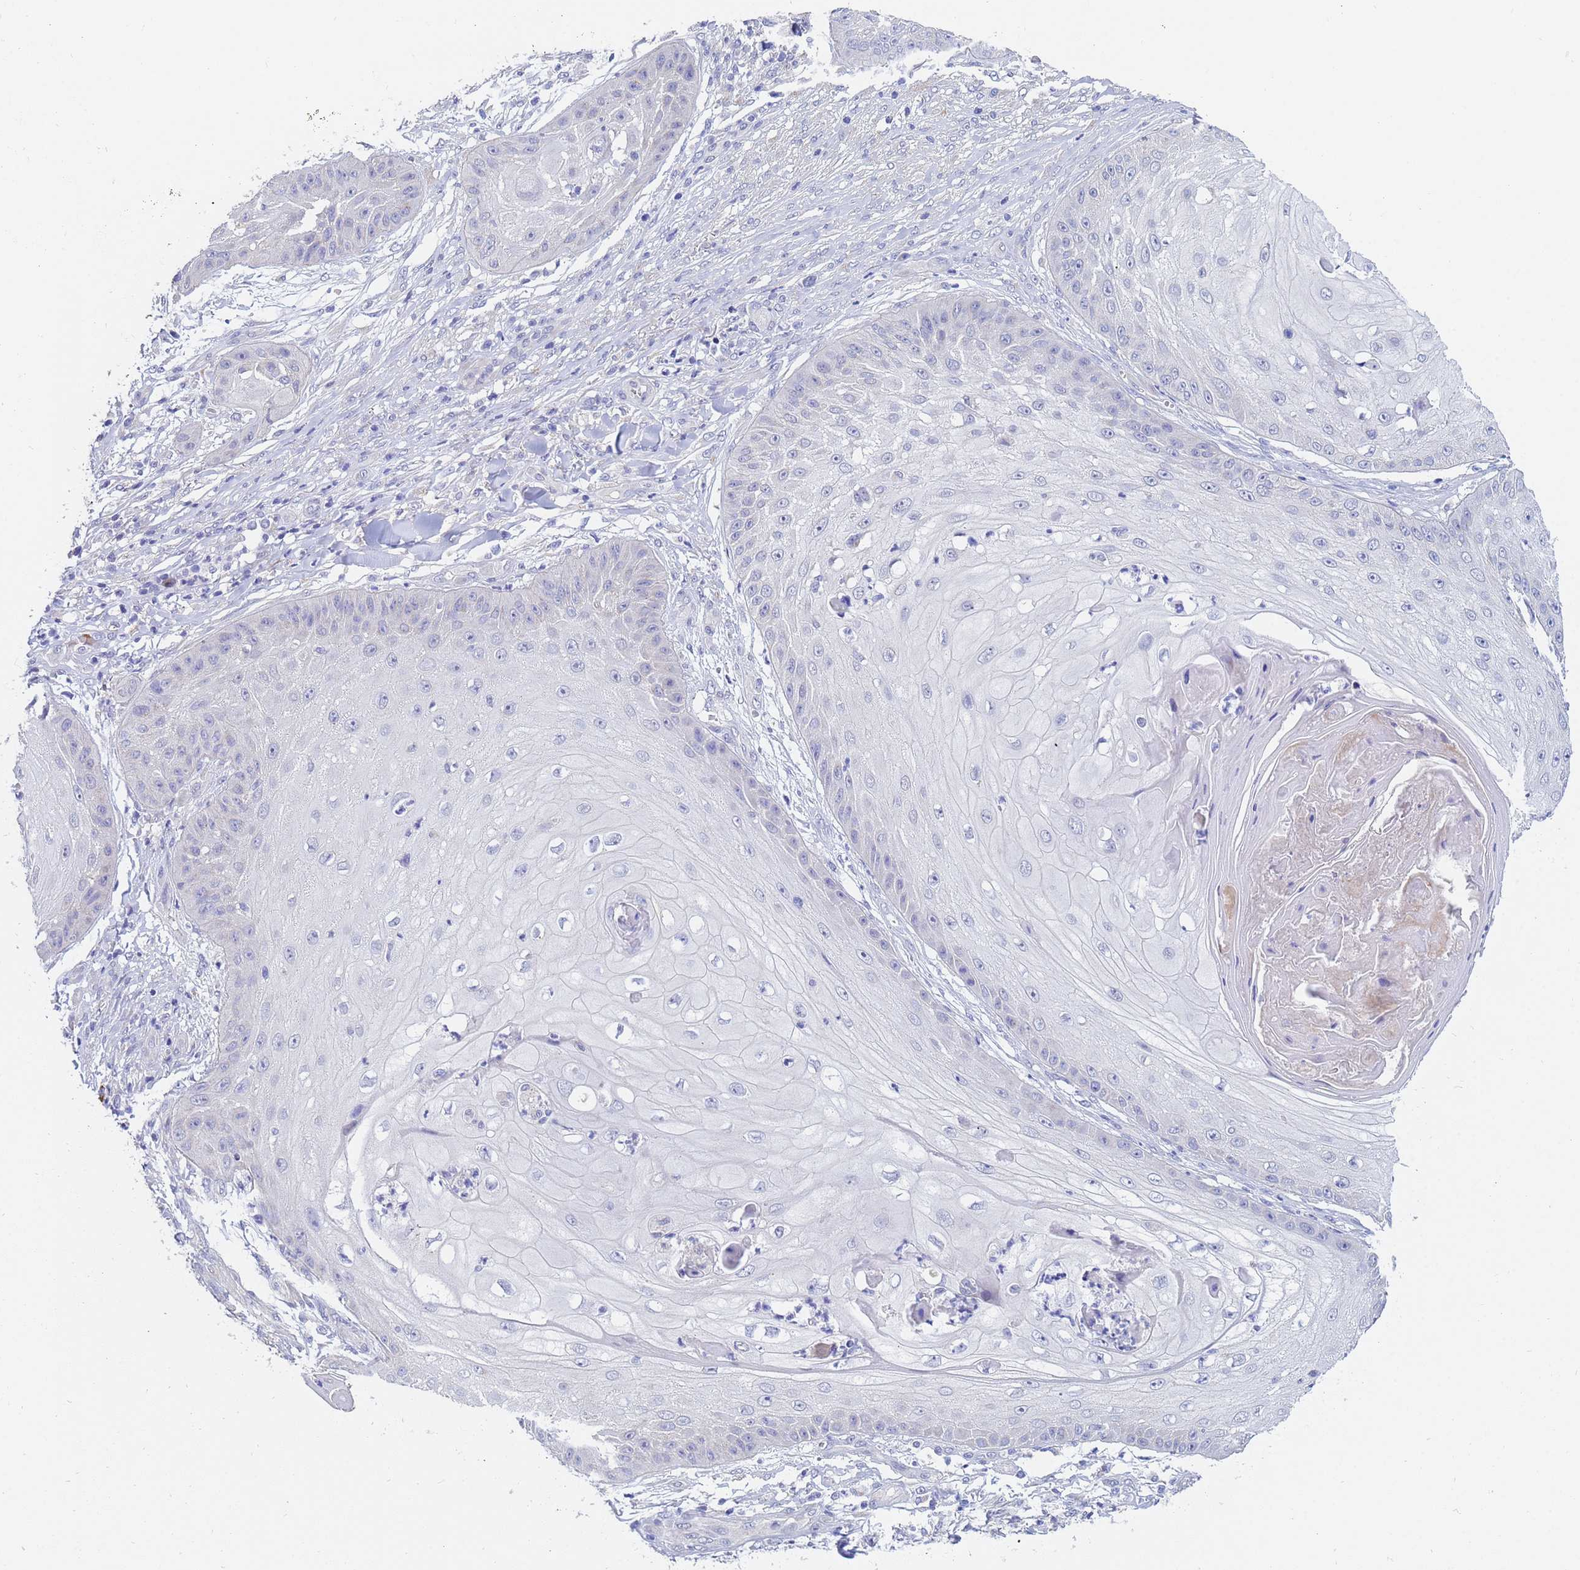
{"staining": {"intensity": "negative", "quantity": "none", "location": "none"}, "tissue": "skin cancer", "cell_type": "Tumor cells", "image_type": "cancer", "snomed": [{"axis": "morphology", "description": "Squamous cell carcinoma, NOS"}, {"axis": "topography", "description": "Skin"}], "caption": "This is an immunohistochemistry photomicrograph of skin cancer (squamous cell carcinoma). There is no positivity in tumor cells.", "gene": "IHO1", "patient": {"sex": "male", "age": 70}}